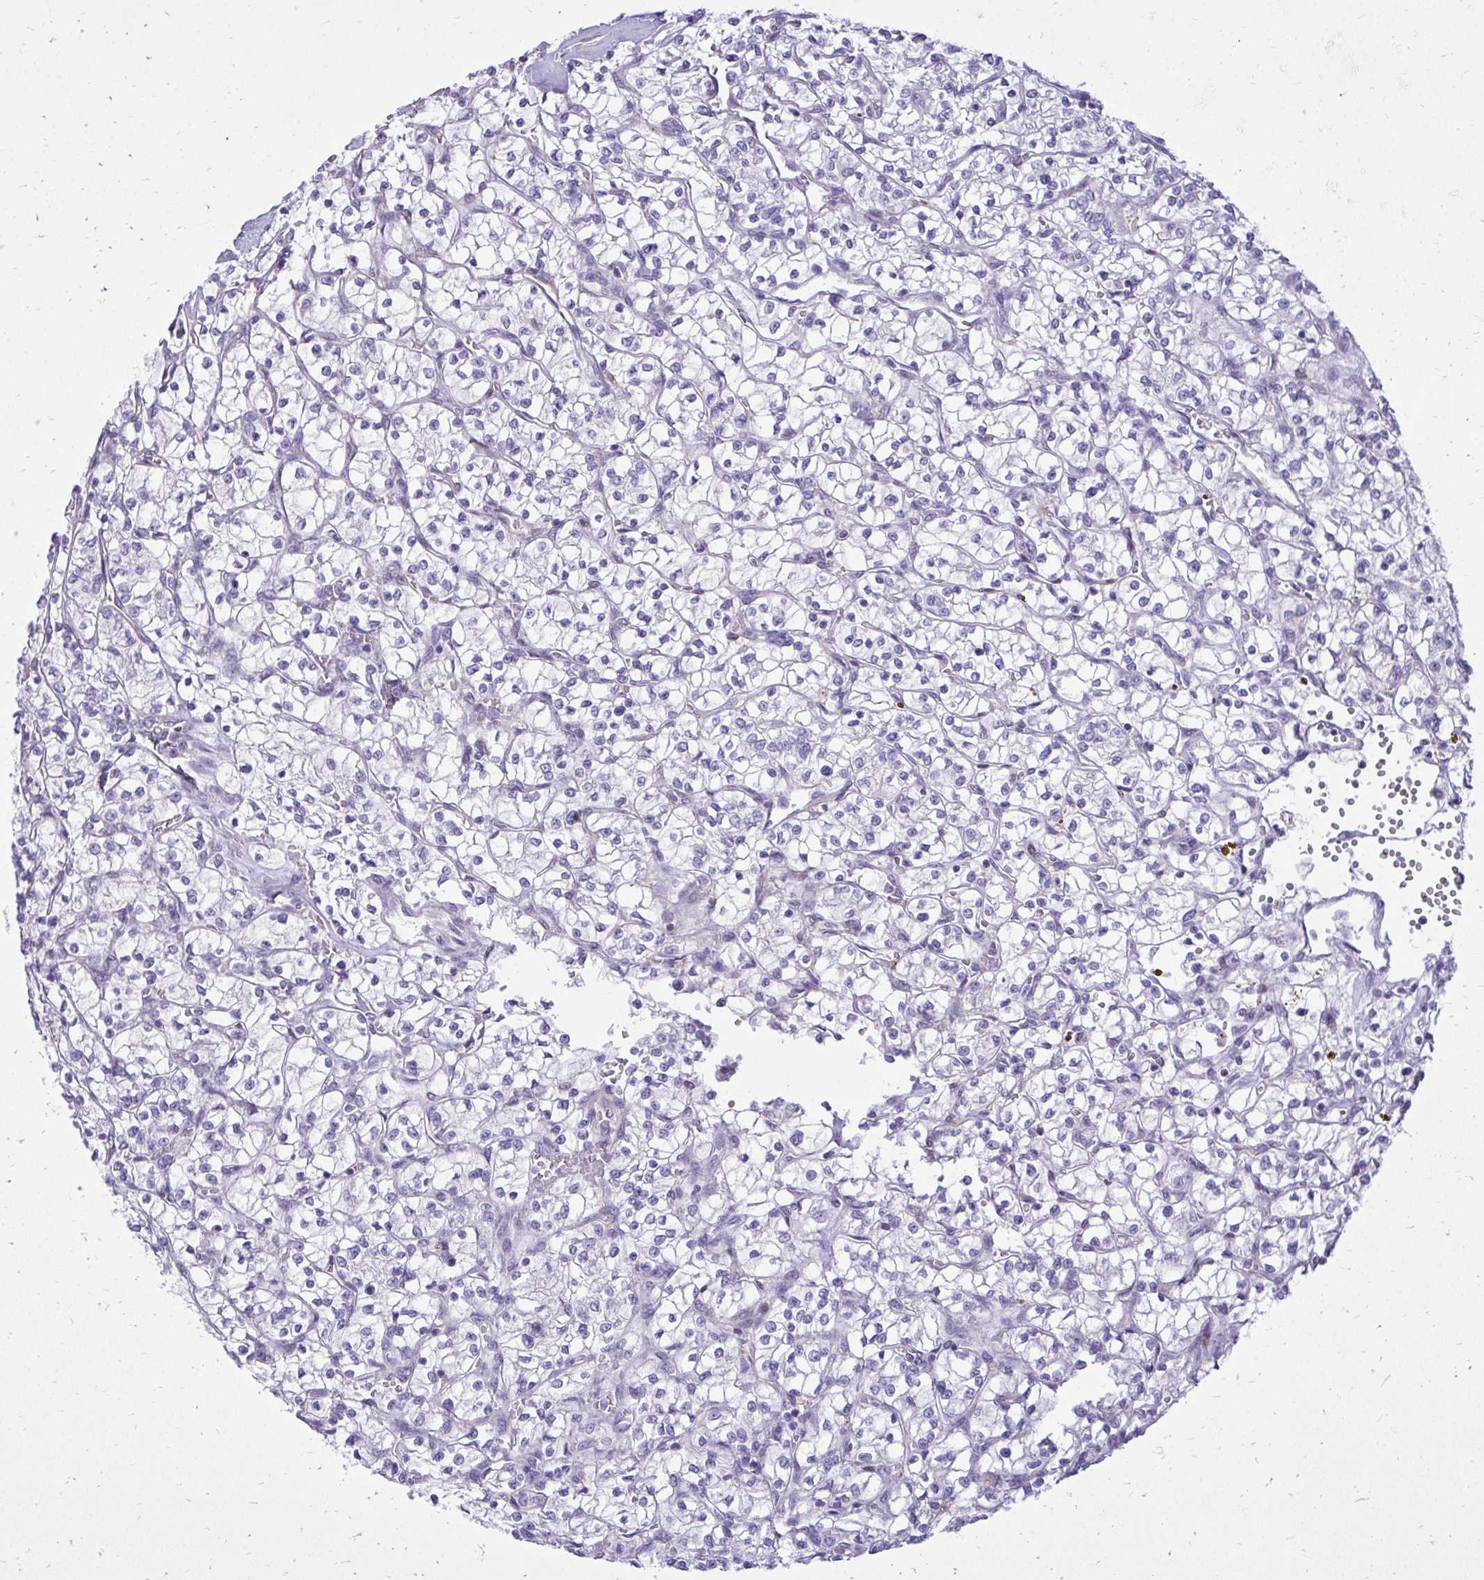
{"staining": {"intensity": "negative", "quantity": "none", "location": "none"}, "tissue": "renal cancer", "cell_type": "Tumor cells", "image_type": "cancer", "snomed": [{"axis": "morphology", "description": "Adenocarcinoma, NOS"}, {"axis": "topography", "description": "Kidney"}], "caption": "Renal cancer (adenocarcinoma) was stained to show a protein in brown. There is no significant expression in tumor cells. (Brightfield microscopy of DAB immunohistochemistry (IHC) at high magnification).", "gene": "GPRIN3", "patient": {"sex": "female", "age": 64}}